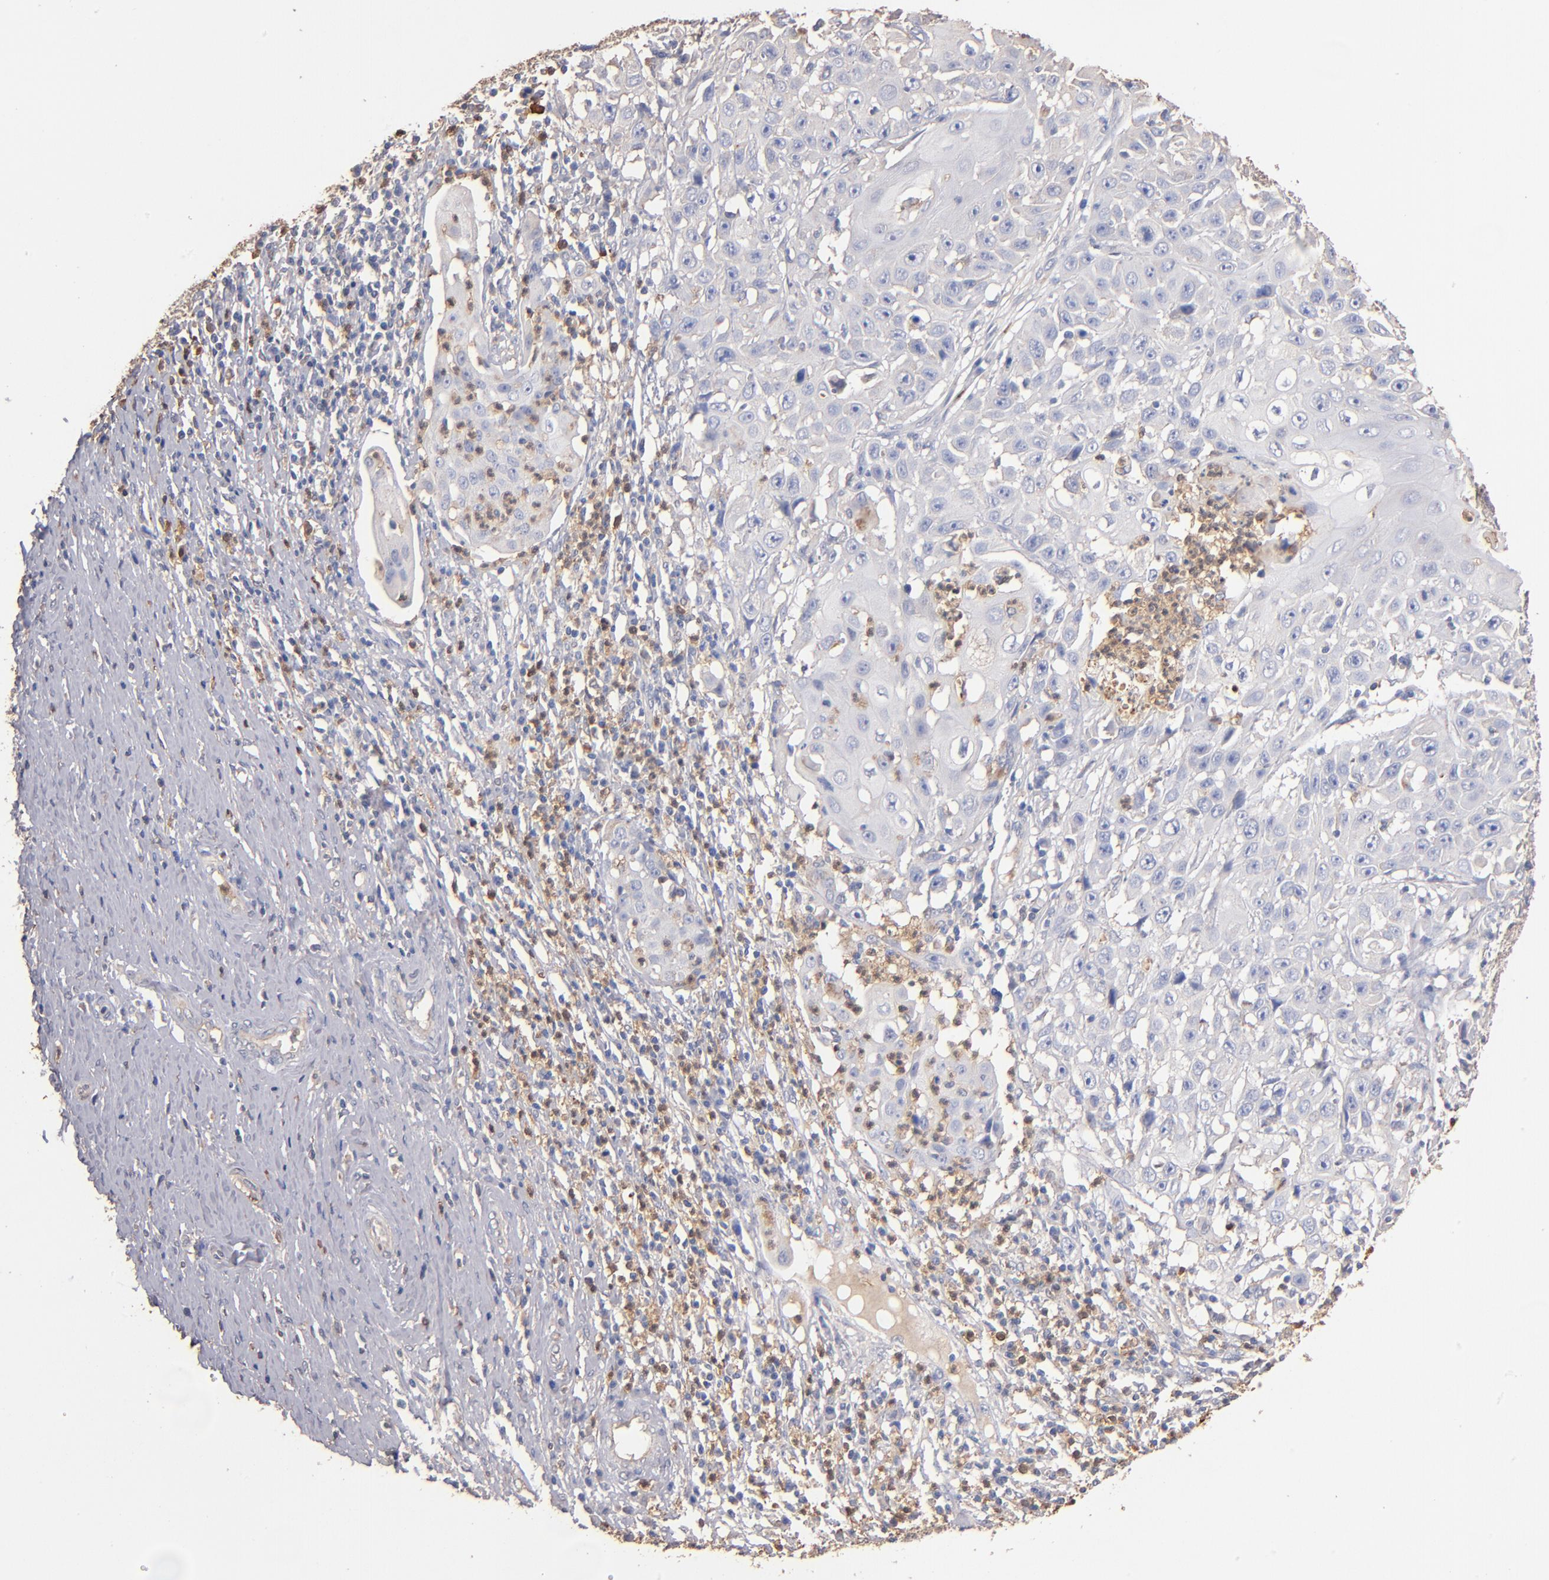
{"staining": {"intensity": "negative", "quantity": "none", "location": "none"}, "tissue": "cervical cancer", "cell_type": "Tumor cells", "image_type": "cancer", "snomed": [{"axis": "morphology", "description": "Squamous cell carcinoma, NOS"}, {"axis": "topography", "description": "Cervix"}], "caption": "Immunohistochemical staining of human cervical cancer (squamous cell carcinoma) displays no significant positivity in tumor cells.", "gene": "RO60", "patient": {"sex": "female", "age": 39}}